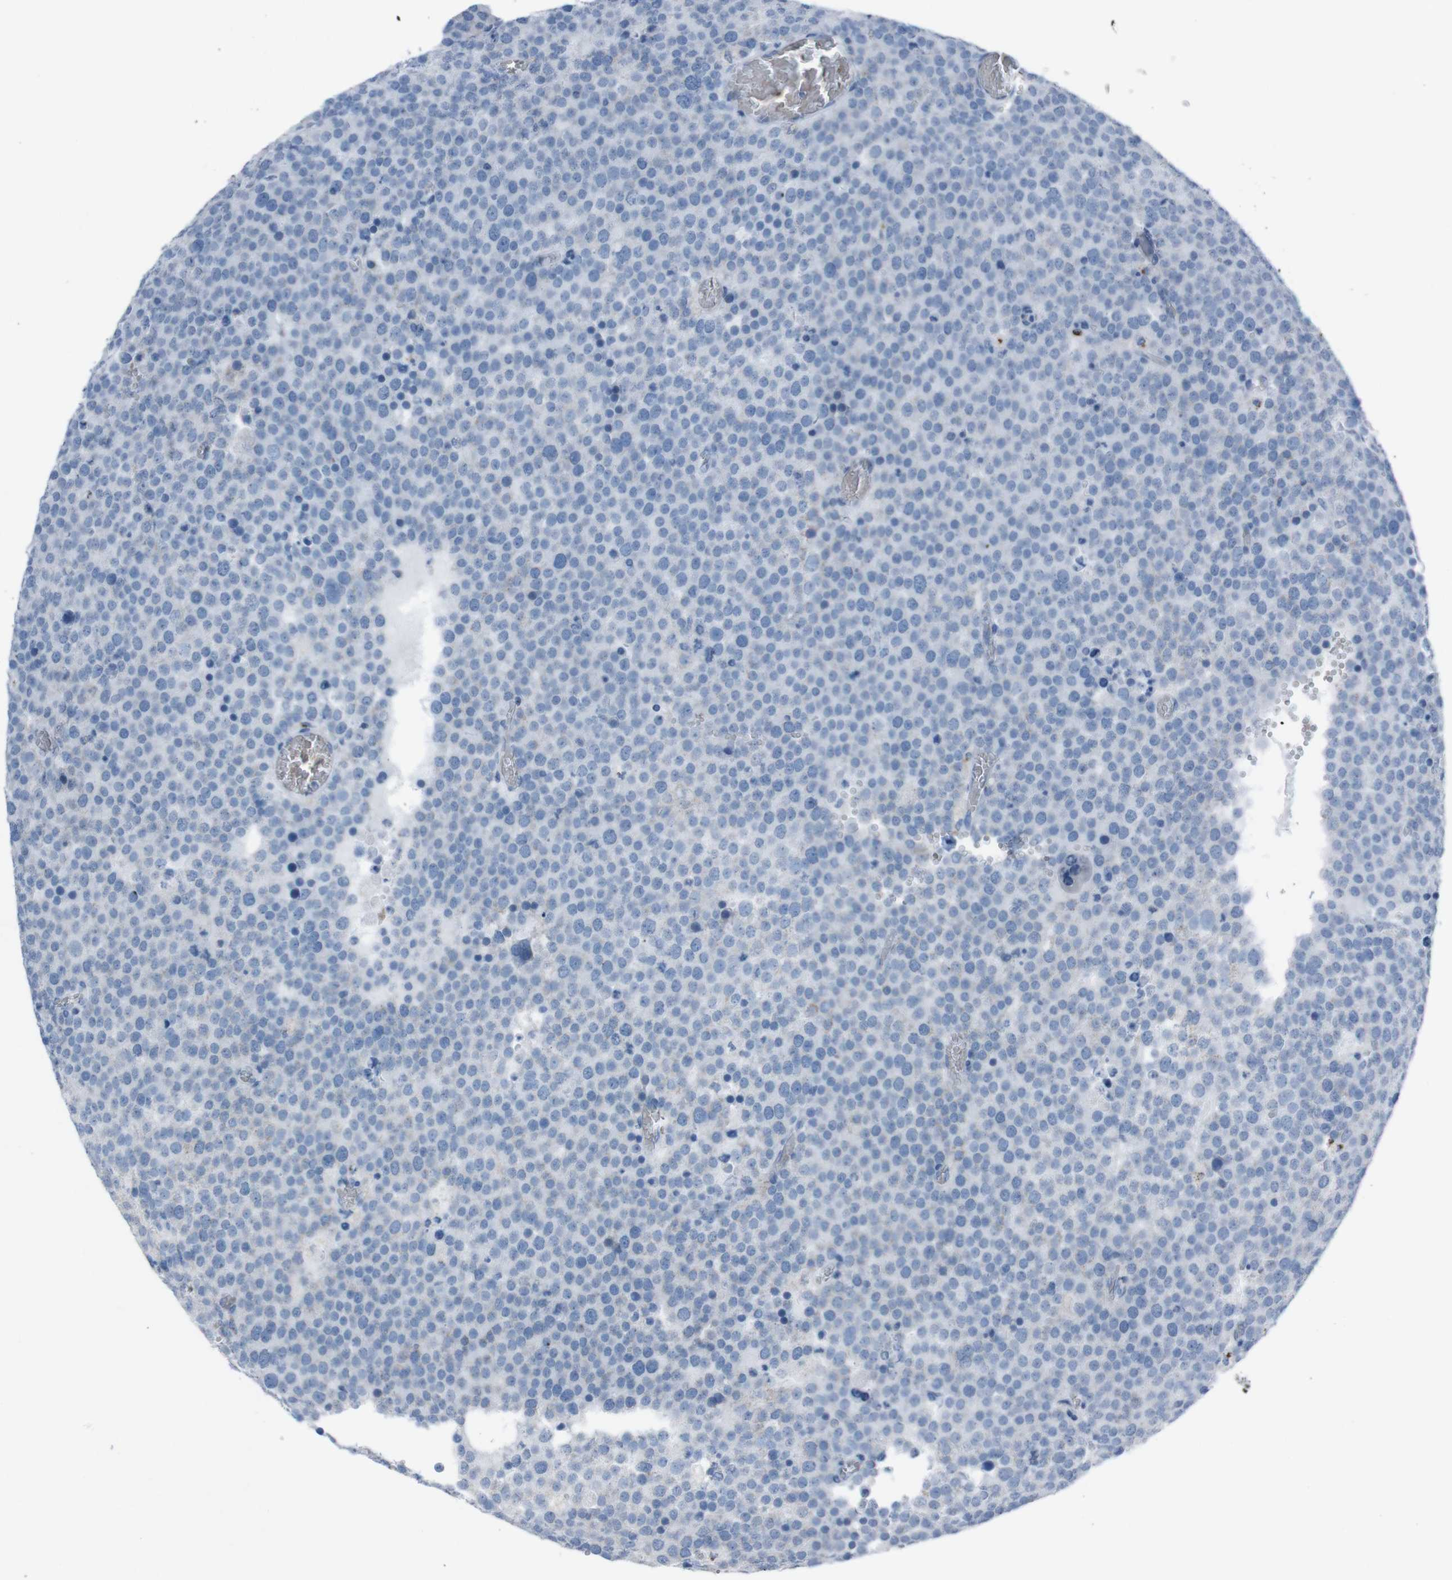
{"staining": {"intensity": "negative", "quantity": "none", "location": "none"}, "tissue": "testis cancer", "cell_type": "Tumor cells", "image_type": "cancer", "snomed": [{"axis": "morphology", "description": "Normal tissue, NOS"}, {"axis": "morphology", "description": "Seminoma, NOS"}, {"axis": "topography", "description": "Testis"}], "caption": "The micrograph displays no staining of tumor cells in seminoma (testis).", "gene": "ST6GAL1", "patient": {"sex": "male", "age": 71}}